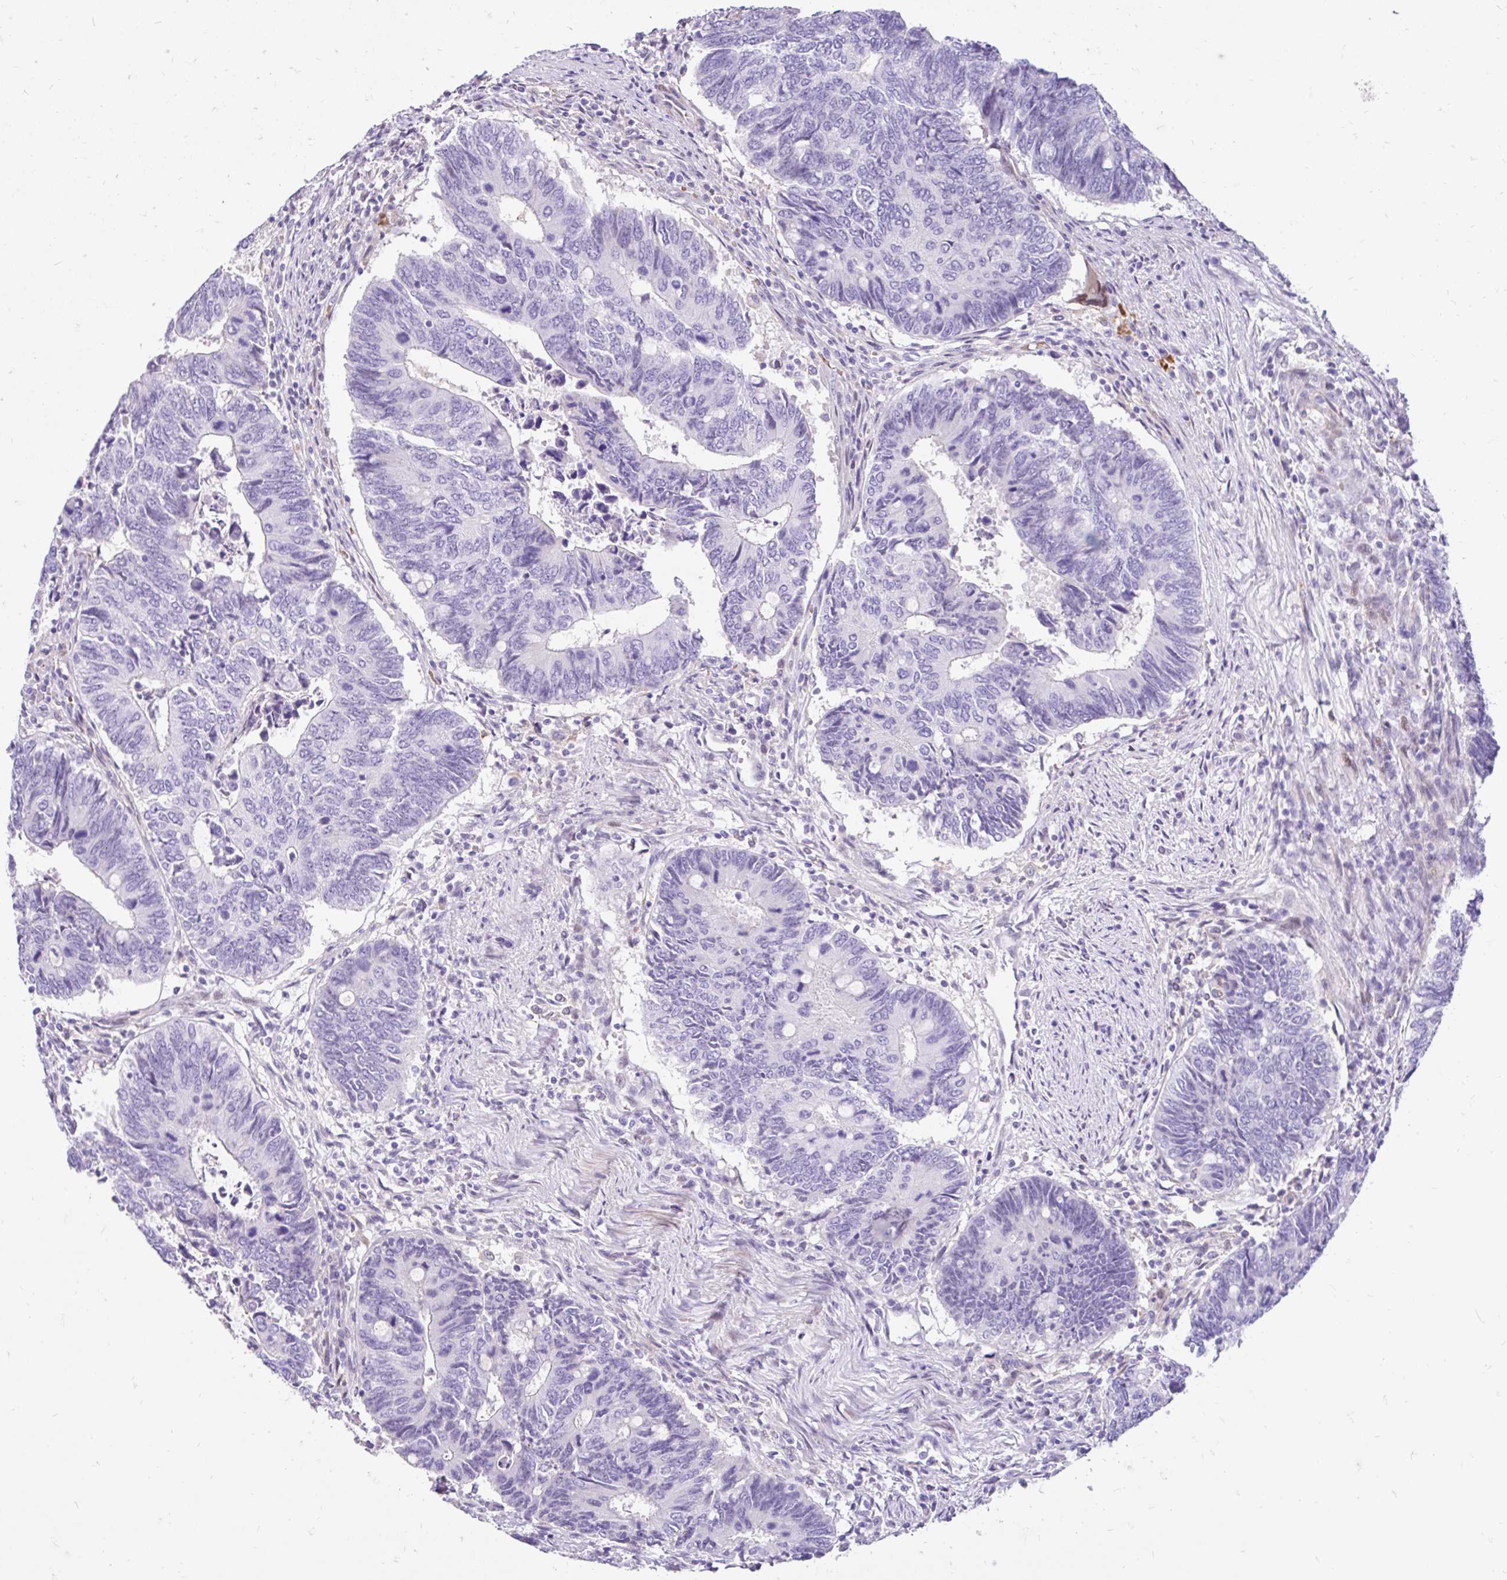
{"staining": {"intensity": "negative", "quantity": "none", "location": "none"}, "tissue": "colorectal cancer", "cell_type": "Tumor cells", "image_type": "cancer", "snomed": [{"axis": "morphology", "description": "Adenocarcinoma, NOS"}, {"axis": "topography", "description": "Colon"}], "caption": "Adenocarcinoma (colorectal) stained for a protein using immunohistochemistry (IHC) shows no expression tumor cells.", "gene": "NHLH2", "patient": {"sex": "male", "age": 87}}